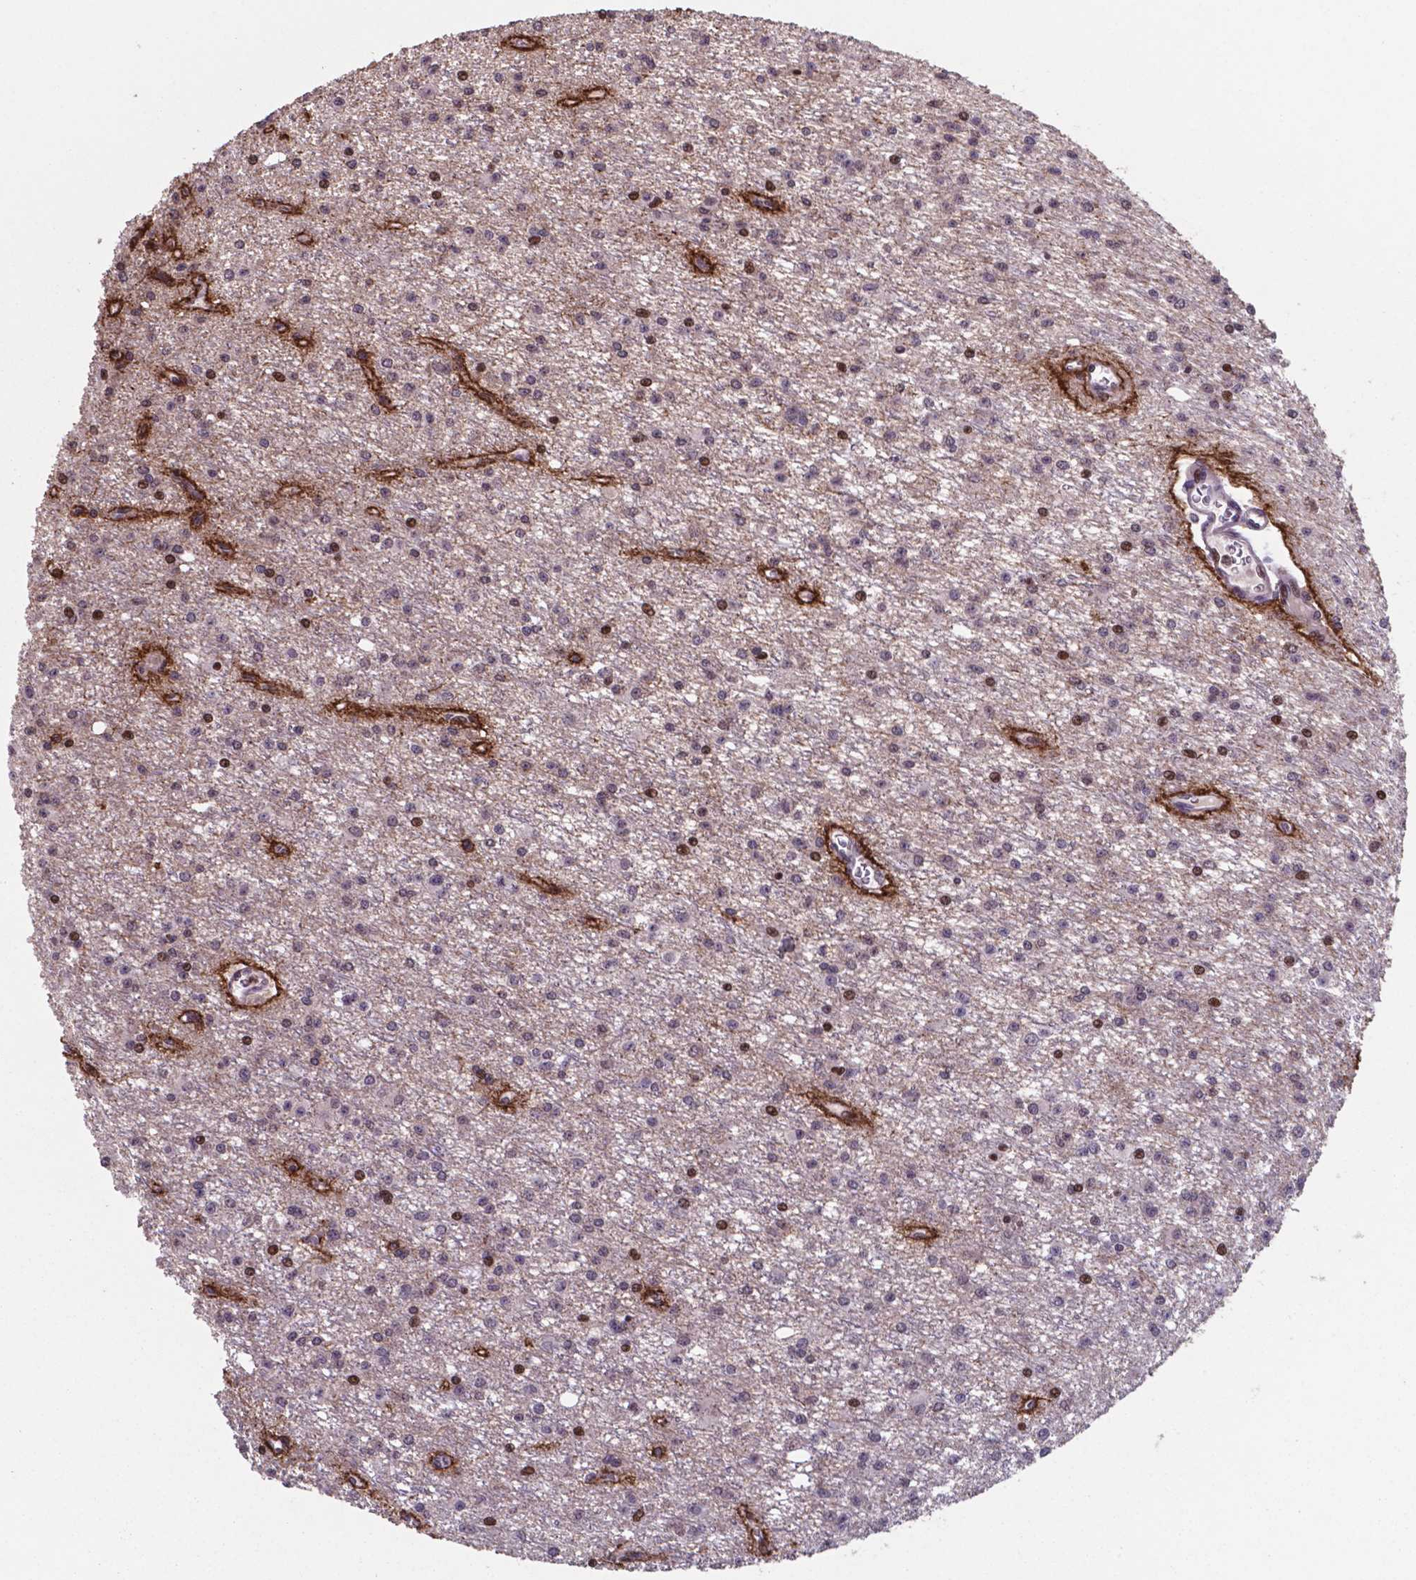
{"staining": {"intensity": "strong", "quantity": "<25%", "location": "nuclear"}, "tissue": "glioma", "cell_type": "Tumor cells", "image_type": "cancer", "snomed": [{"axis": "morphology", "description": "Glioma, malignant, Low grade"}, {"axis": "topography", "description": "Brain"}], "caption": "This is an image of immunohistochemistry staining of malignant low-grade glioma, which shows strong expression in the nuclear of tumor cells.", "gene": "MLC1", "patient": {"sex": "female", "age": 45}}